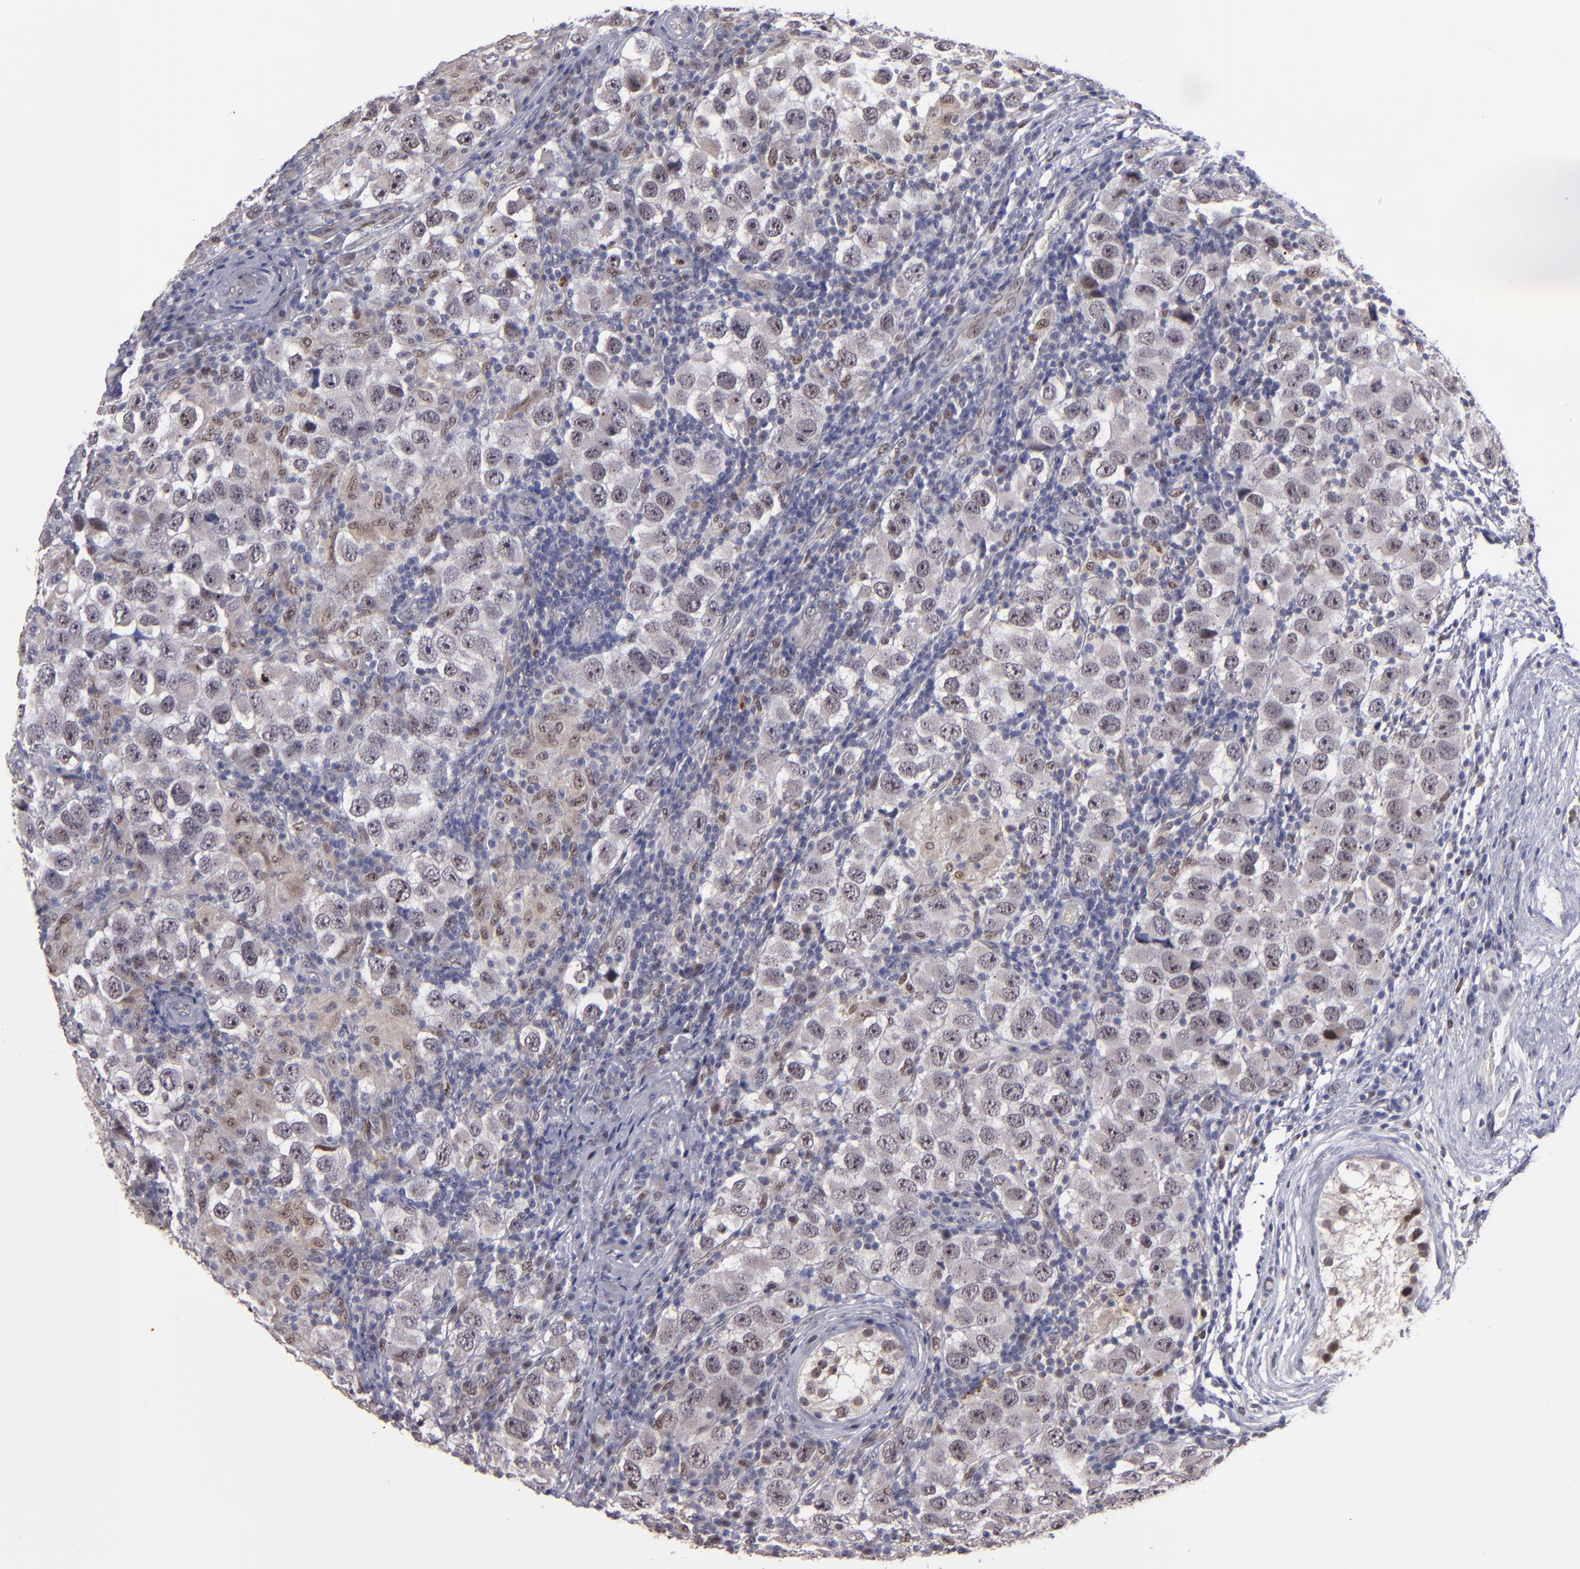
{"staining": {"intensity": "weak", "quantity": "<25%", "location": "cytoplasmic/membranous"}, "tissue": "testis cancer", "cell_type": "Tumor cells", "image_type": "cancer", "snomed": [{"axis": "morphology", "description": "Carcinoma, Embryonal, NOS"}, {"axis": "topography", "description": "Testis"}], "caption": "A micrograph of testis cancer stained for a protein exhibits no brown staining in tumor cells.", "gene": "RREB1", "patient": {"sex": "male", "age": 21}}